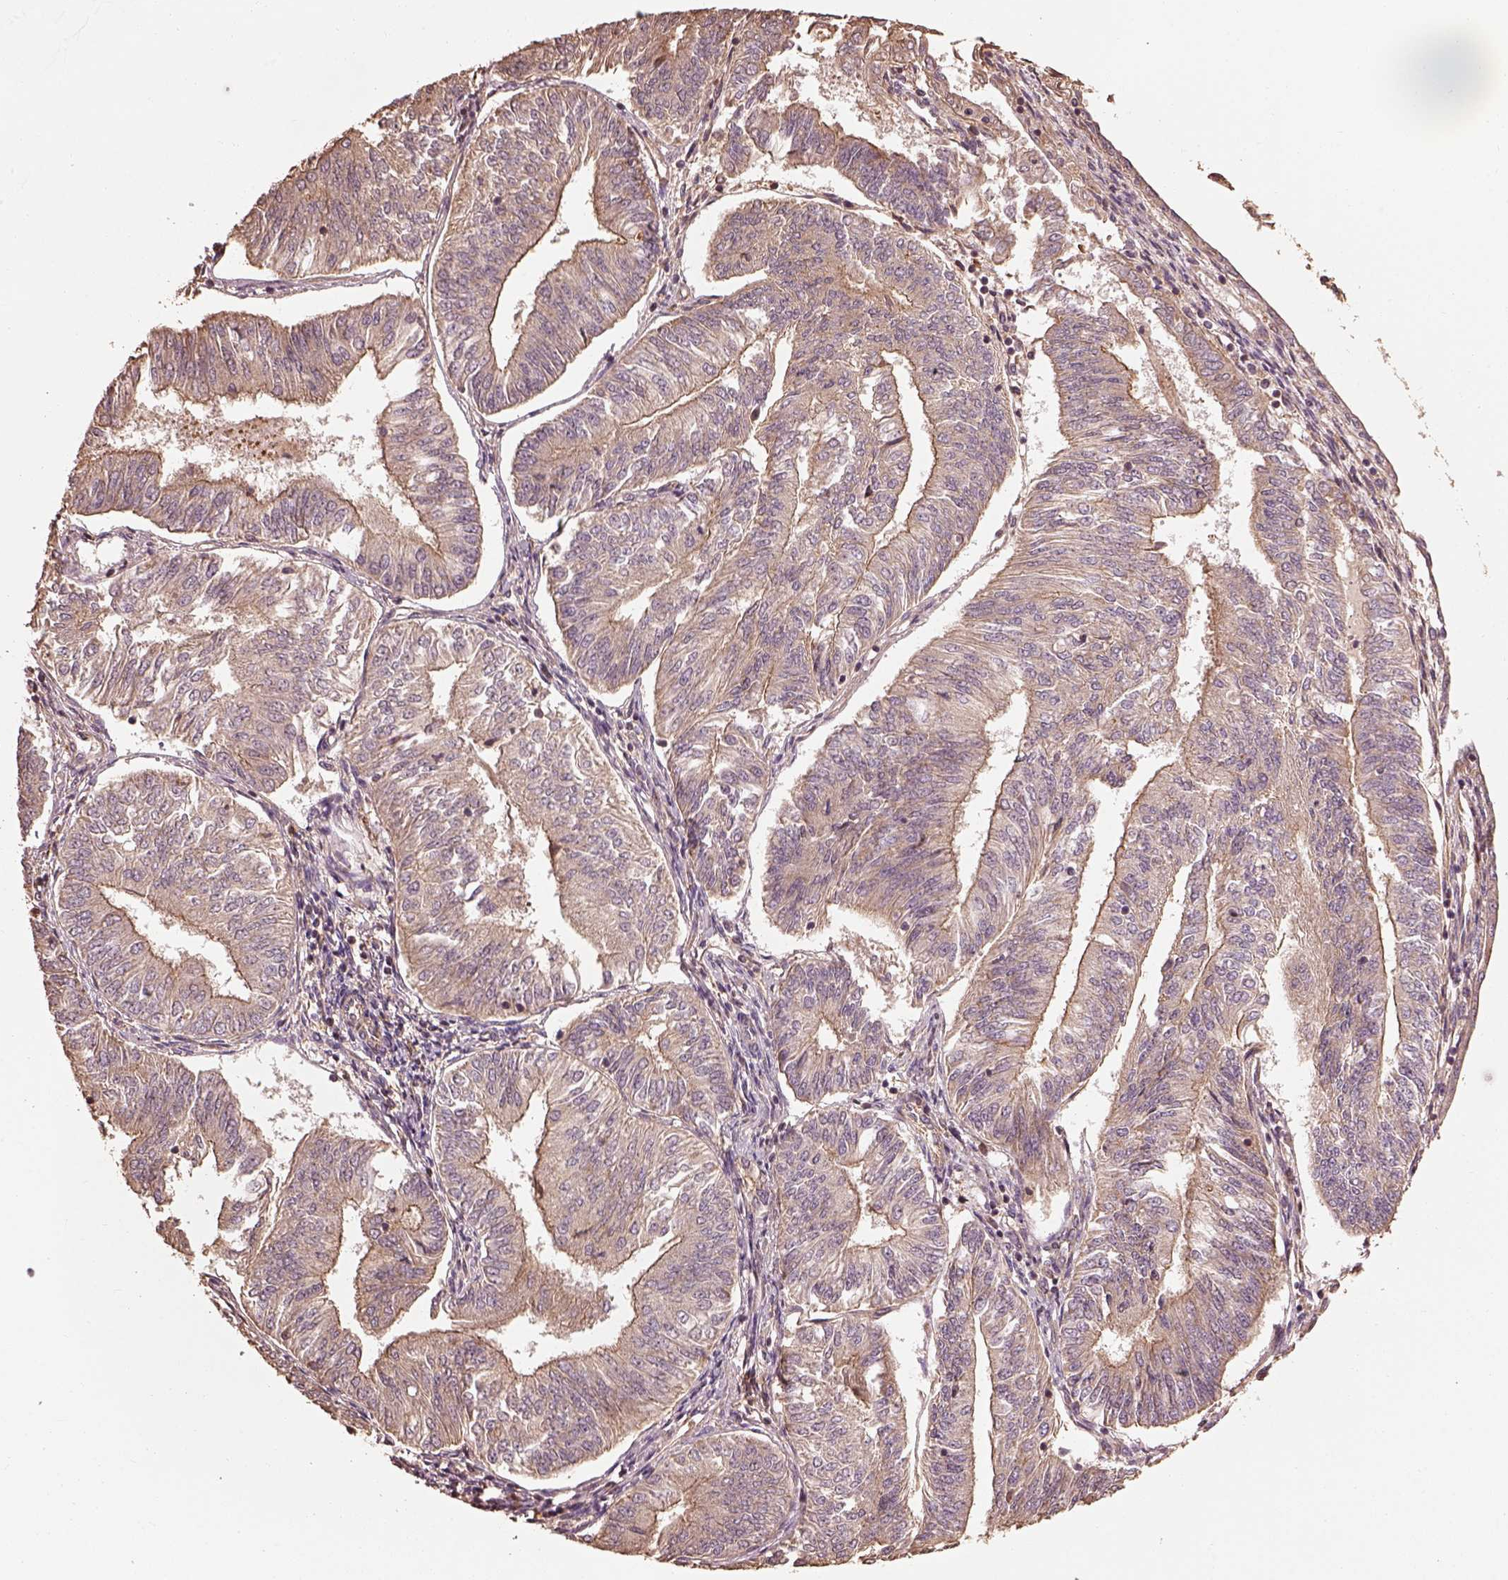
{"staining": {"intensity": "moderate", "quantity": ">75%", "location": "cytoplasmic/membranous"}, "tissue": "endometrial cancer", "cell_type": "Tumor cells", "image_type": "cancer", "snomed": [{"axis": "morphology", "description": "Adenocarcinoma, NOS"}, {"axis": "topography", "description": "Endometrium"}], "caption": "Moderate cytoplasmic/membranous expression for a protein is identified in about >75% of tumor cells of endometrial adenocarcinoma using immunohistochemistry (IHC).", "gene": "METTL4", "patient": {"sex": "female", "age": 58}}